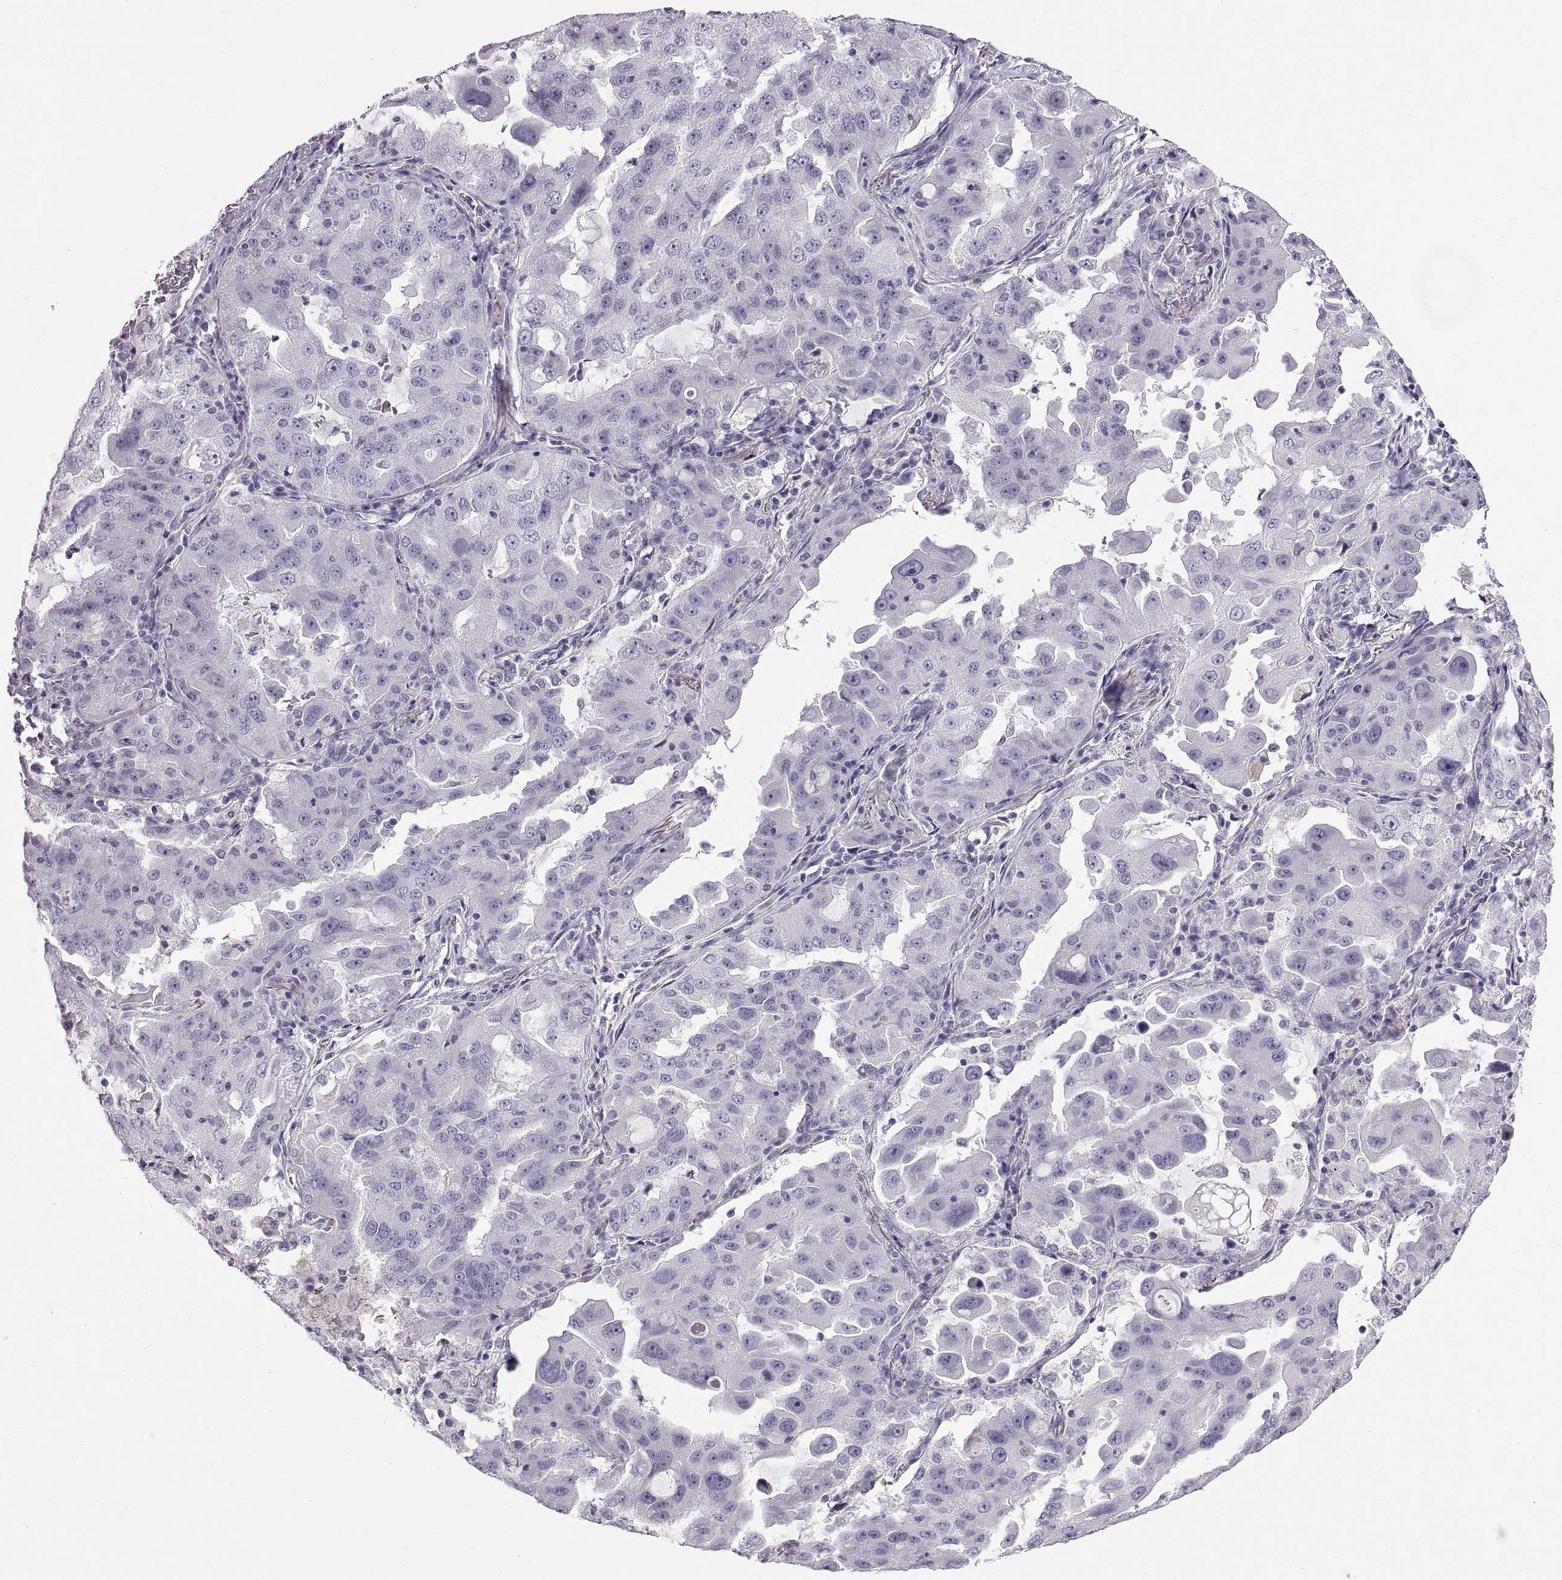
{"staining": {"intensity": "negative", "quantity": "none", "location": "none"}, "tissue": "lung cancer", "cell_type": "Tumor cells", "image_type": "cancer", "snomed": [{"axis": "morphology", "description": "Adenocarcinoma, NOS"}, {"axis": "topography", "description": "Lung"}], "caption": "The image shows no significant expression in tumor cells of lung cancer (adenocarcinoma).", "gene": "WFDC8", "patient": {"sex": "female", "age": 61}}